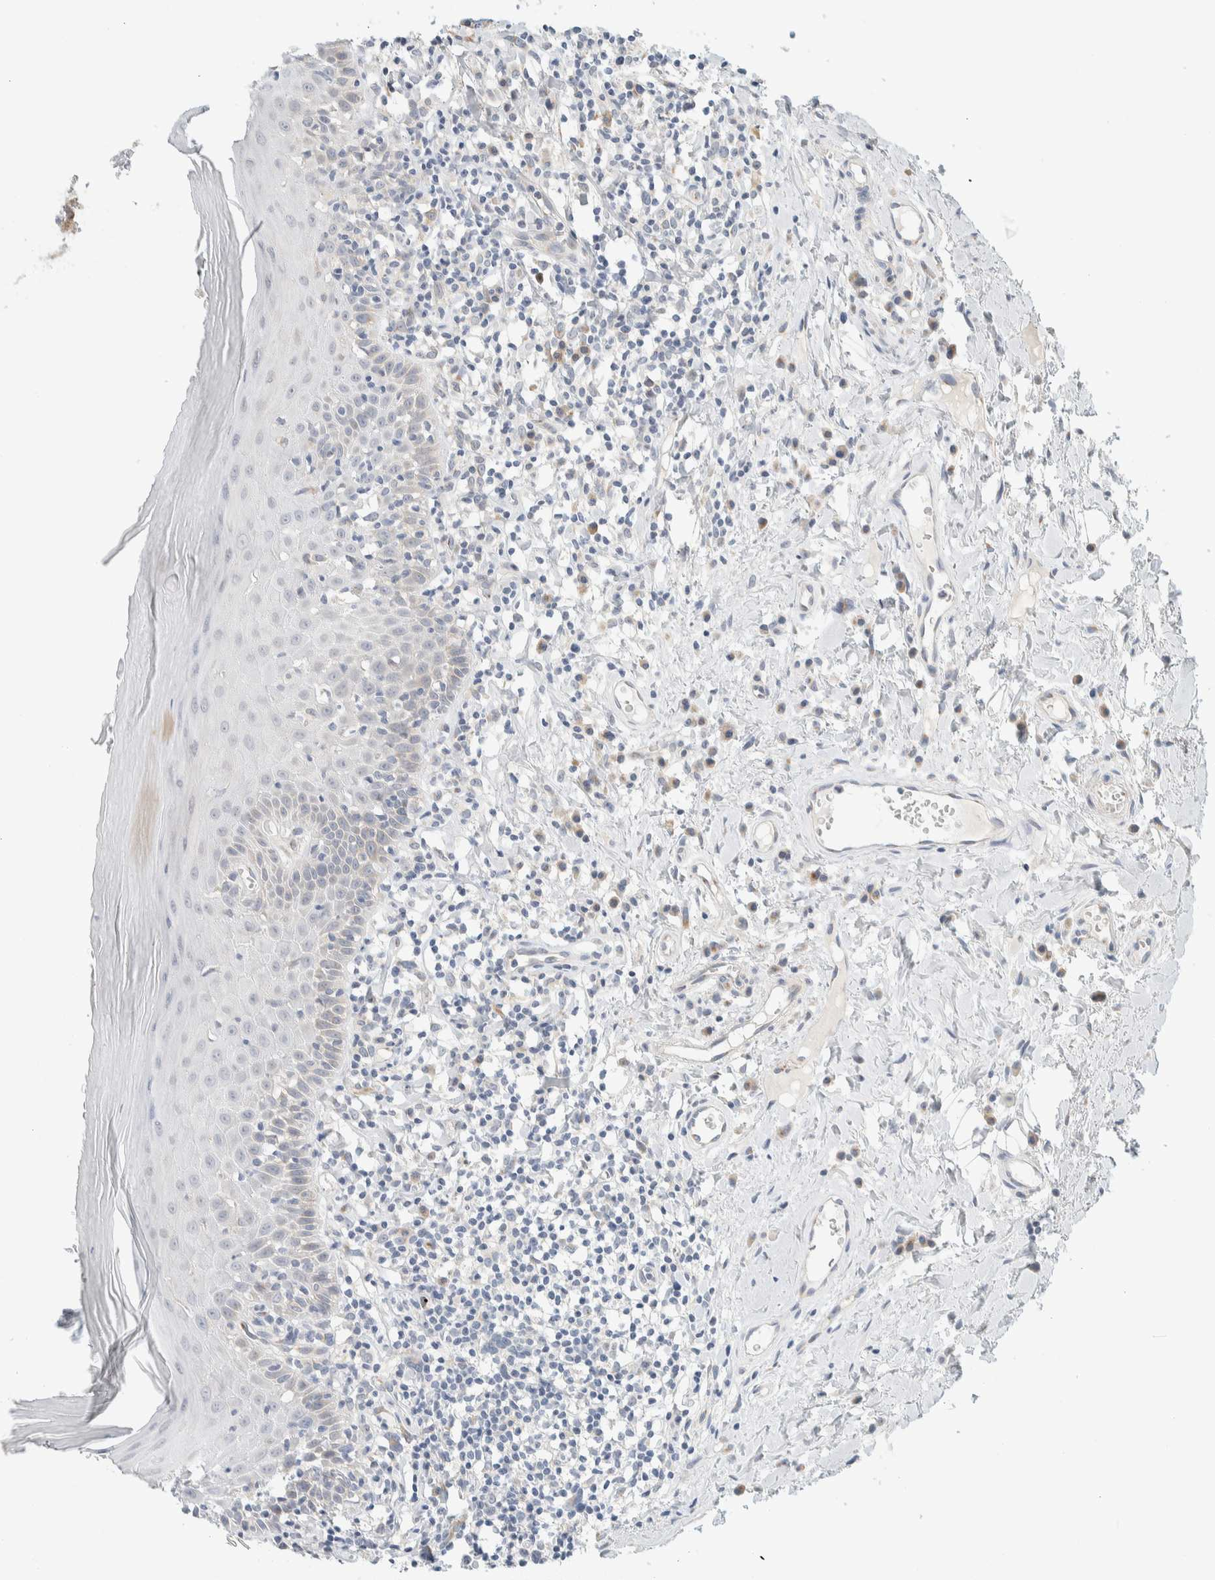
{"staining": {"intensity": "moderate", "quantity": "<25%", "location": "cytoplasmic/membranous"}, "tissue": "oral mucosa", "cell_type": "Squamous epithelial cells", "image_type": "normal", "snomed": [{"axis": "morphology", "description": "Normal tissue, NOS"}, {"axis": "topography", "description": "Oral tissue"}], "caption": "Brown immunohistochemical staining in benign human oral mucosa exhibits moderate cytoplasmic/membranous expression in about <25% of squamous epithelial cells. (DAB = brown stain, brightfield microscopy at high magnification).", "gene": "TMEM184B", "patient": {"sex": "male", "age": 82}}